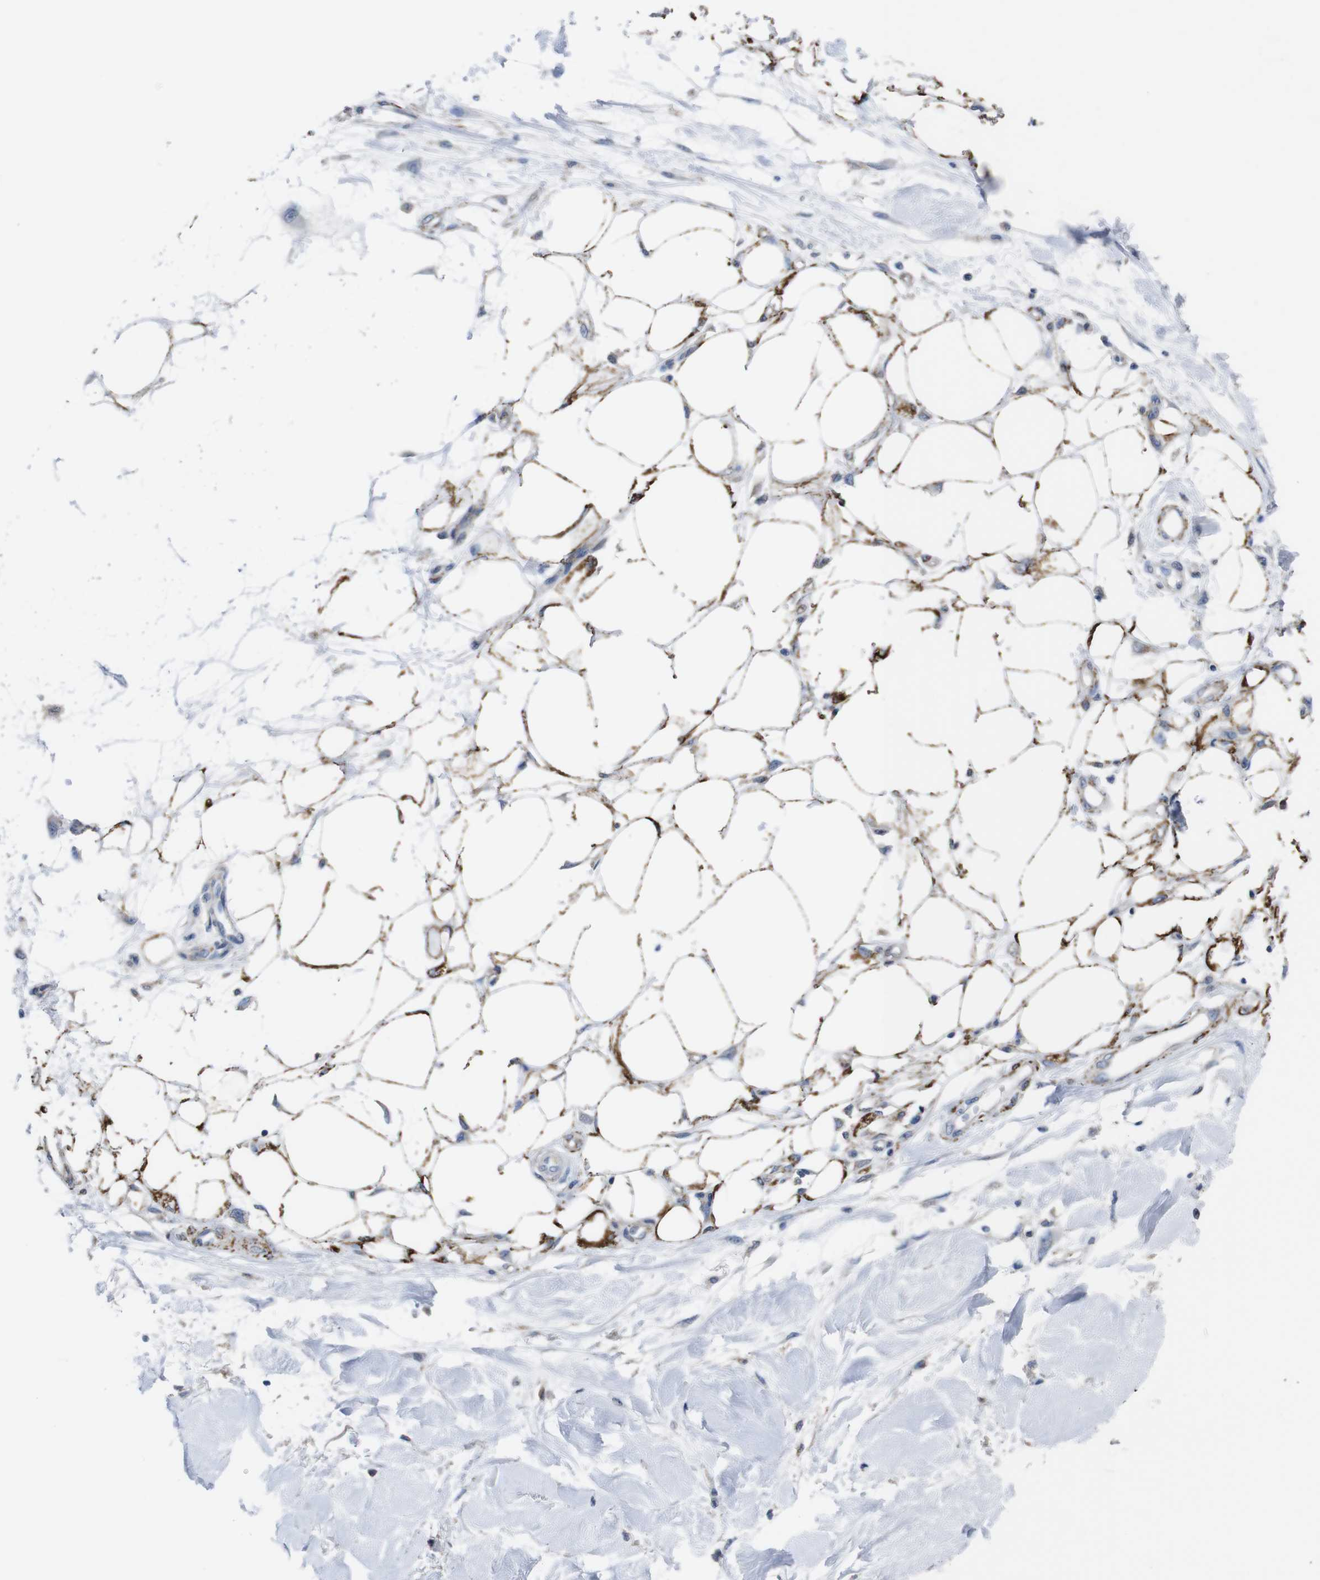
{"staining": {"intensity": "strong", "quantity": ">75%", "location": "cytoplasmic/membranous"}, "tissue": "adipose tissue", "cell_type": "Adipocytes", "image_type": "normal", "snomed": [{"axis": "morphology", "description": "Normal tissue, NOS"}, {"axis": "morphology", "description": "Squamous cell carcinoma, NOS"}, {"axis": "topography", "description": "Skin"}, {"axis": "topography", "description": "Peripheral nerve tissue"}], "caption": "Protein expression analysis of normal human adipose tissue reveals strong cytoplasmic/membranous staining in about >75% of adipocytes.", "gene": "MAOA", "patient": {"sex": "male", "age": 83}}